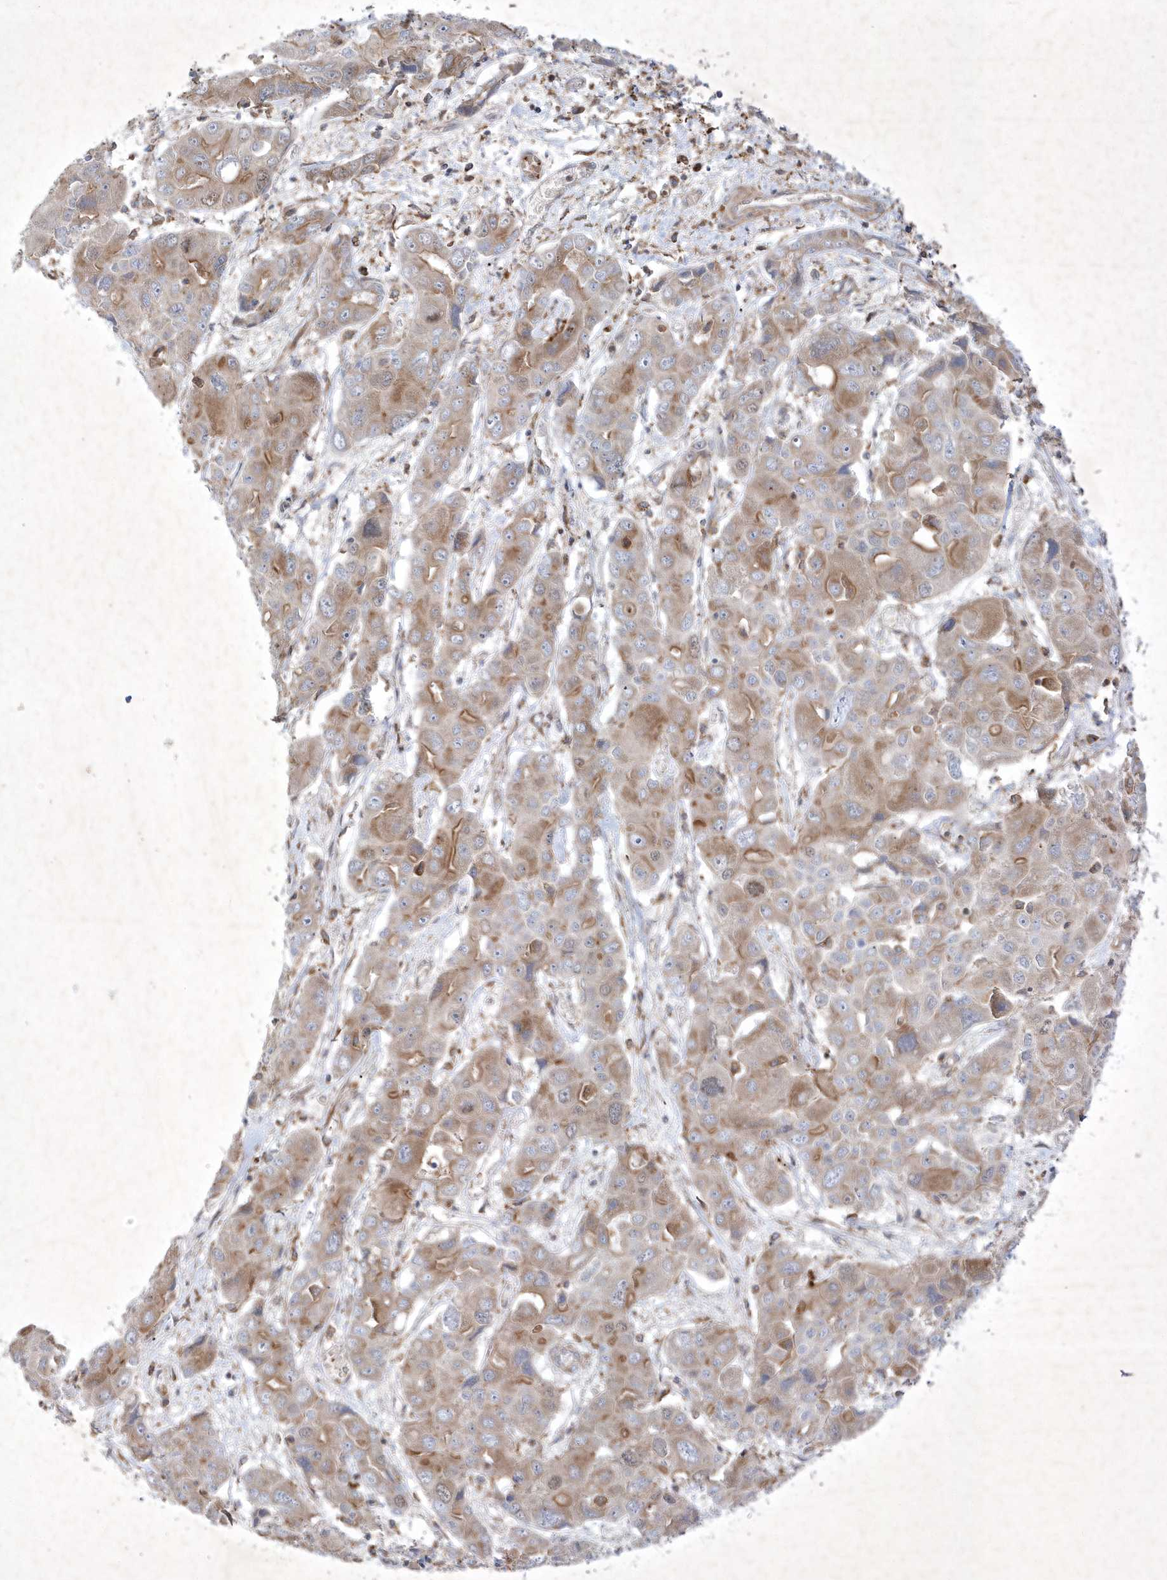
{"staining": {"intensity": "moderate", "quantity": ">75%", "location": "cytoplasmic/membranous"}, "tissue": "liver cancer", "cell_type": "Tumor cells", "image_type": "cancer", "snomed": [{"axis": "morphology", "description": "Cholangiocarcinoma"}, {"axis": "topography", "description": "Liver"}], "caption": "Liver cholangiocarcinoma was stained to show a protein in brown. There is medium levels of moderate cytoplasmic/membranous expression in approximately >75% of tumor cells.", "gene": "OPA1", "patient": {"sex": "male", "age": 67}}